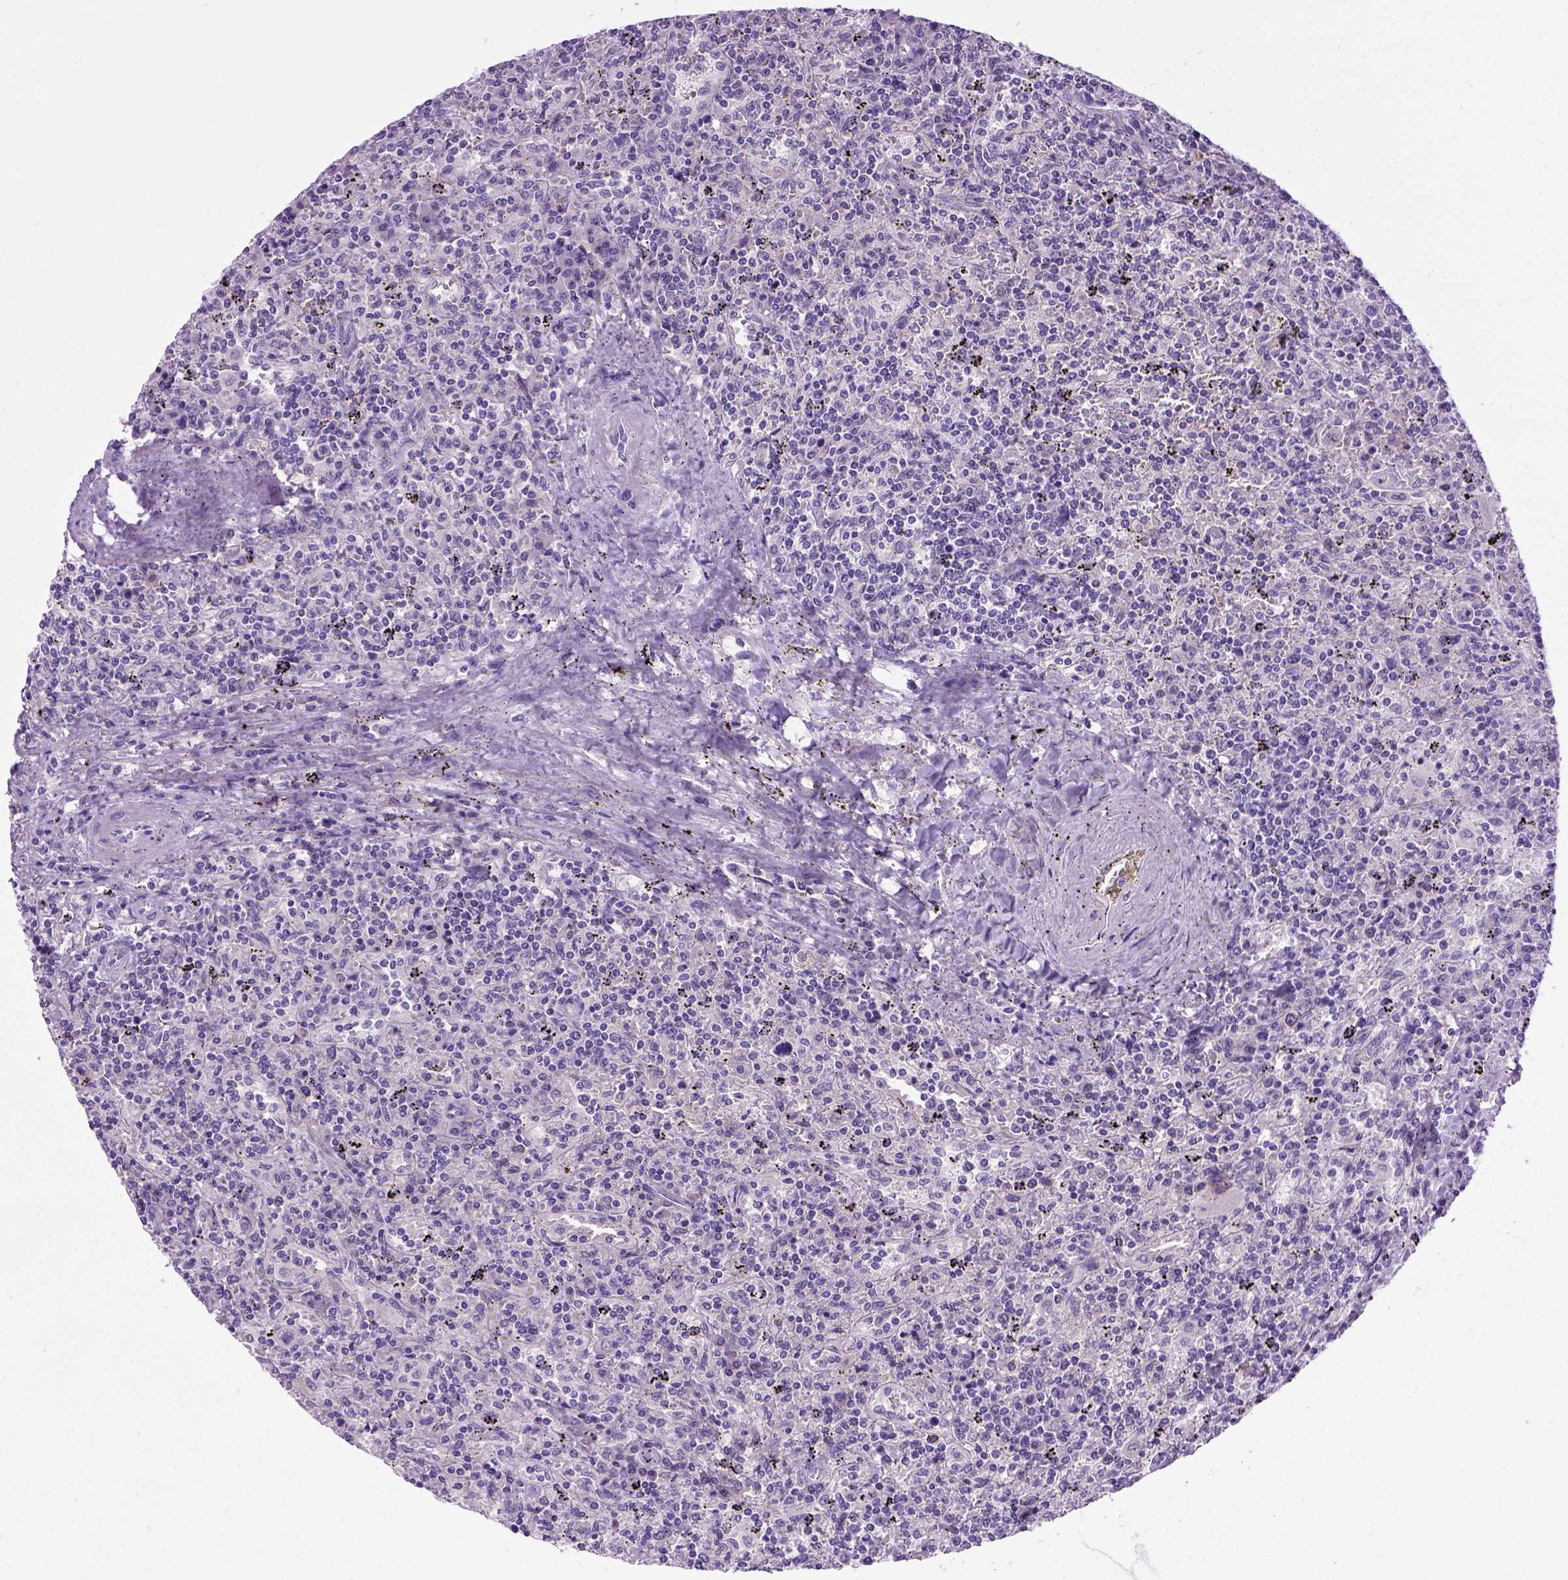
{"staining": {"intensity": "negative", "quantity": "none", "location": "none"}, "tissue": "lymphoma", "cell_type": "Tumor cells", "image_type": "cancer", "snomed": [{"axis": "morphology", "description": "Malignant lymphoma, non-Hodgkin's type, Low grade"}, {"axis": "topography", "description": "Spleen"}], "caption": "Tumor cells are negative for brown protein staining in malignant lymphoma, non-Hodgkin's type (low-grade).", "gene": "CDH1", "patient": {"sex": "male", "age": 62}}